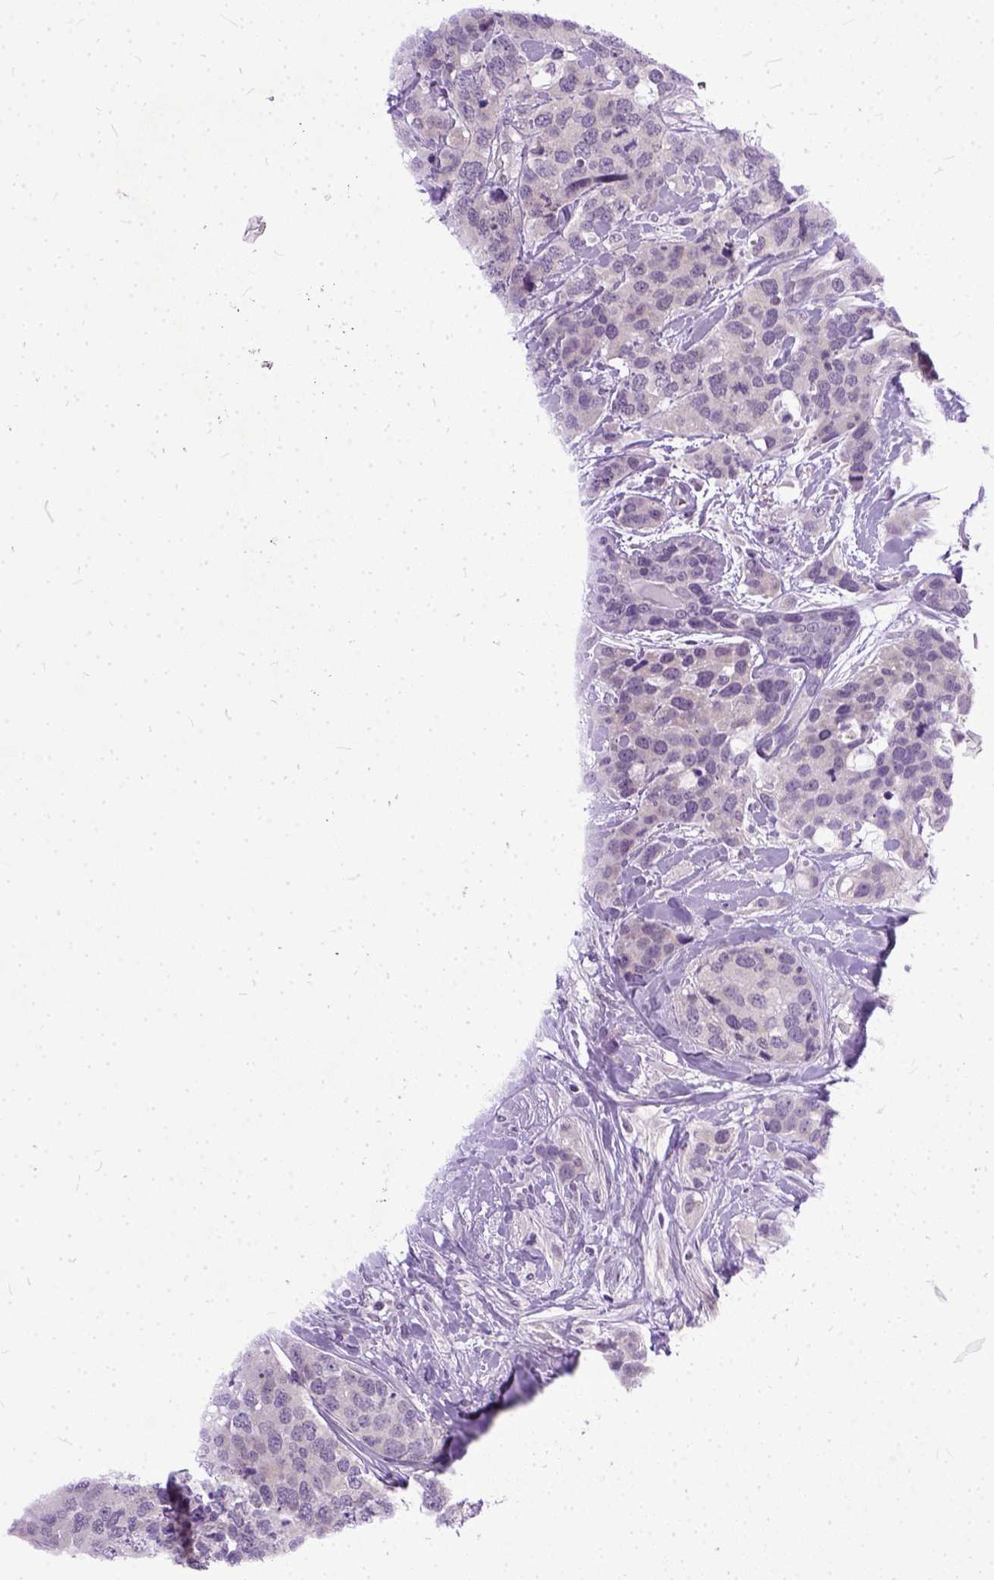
{"staining": {"intensity": "negative", "quantity": "none", "location": "none"}, "tissue": "breast cancer", "cell_type": "Tumor cells", "image_type": "cancer", "snomed": [{"axis": "morphology", "description": "Lobular carcinoma"}, {"axis": "topography", "description": "Breast"}], "caption": "Image shows no protein positivity in tumor cells of breast cancer (lobular carcinoma) tissue.", "gene": "TCEAL7", "patient": {"sex": "female", "age": 59}}